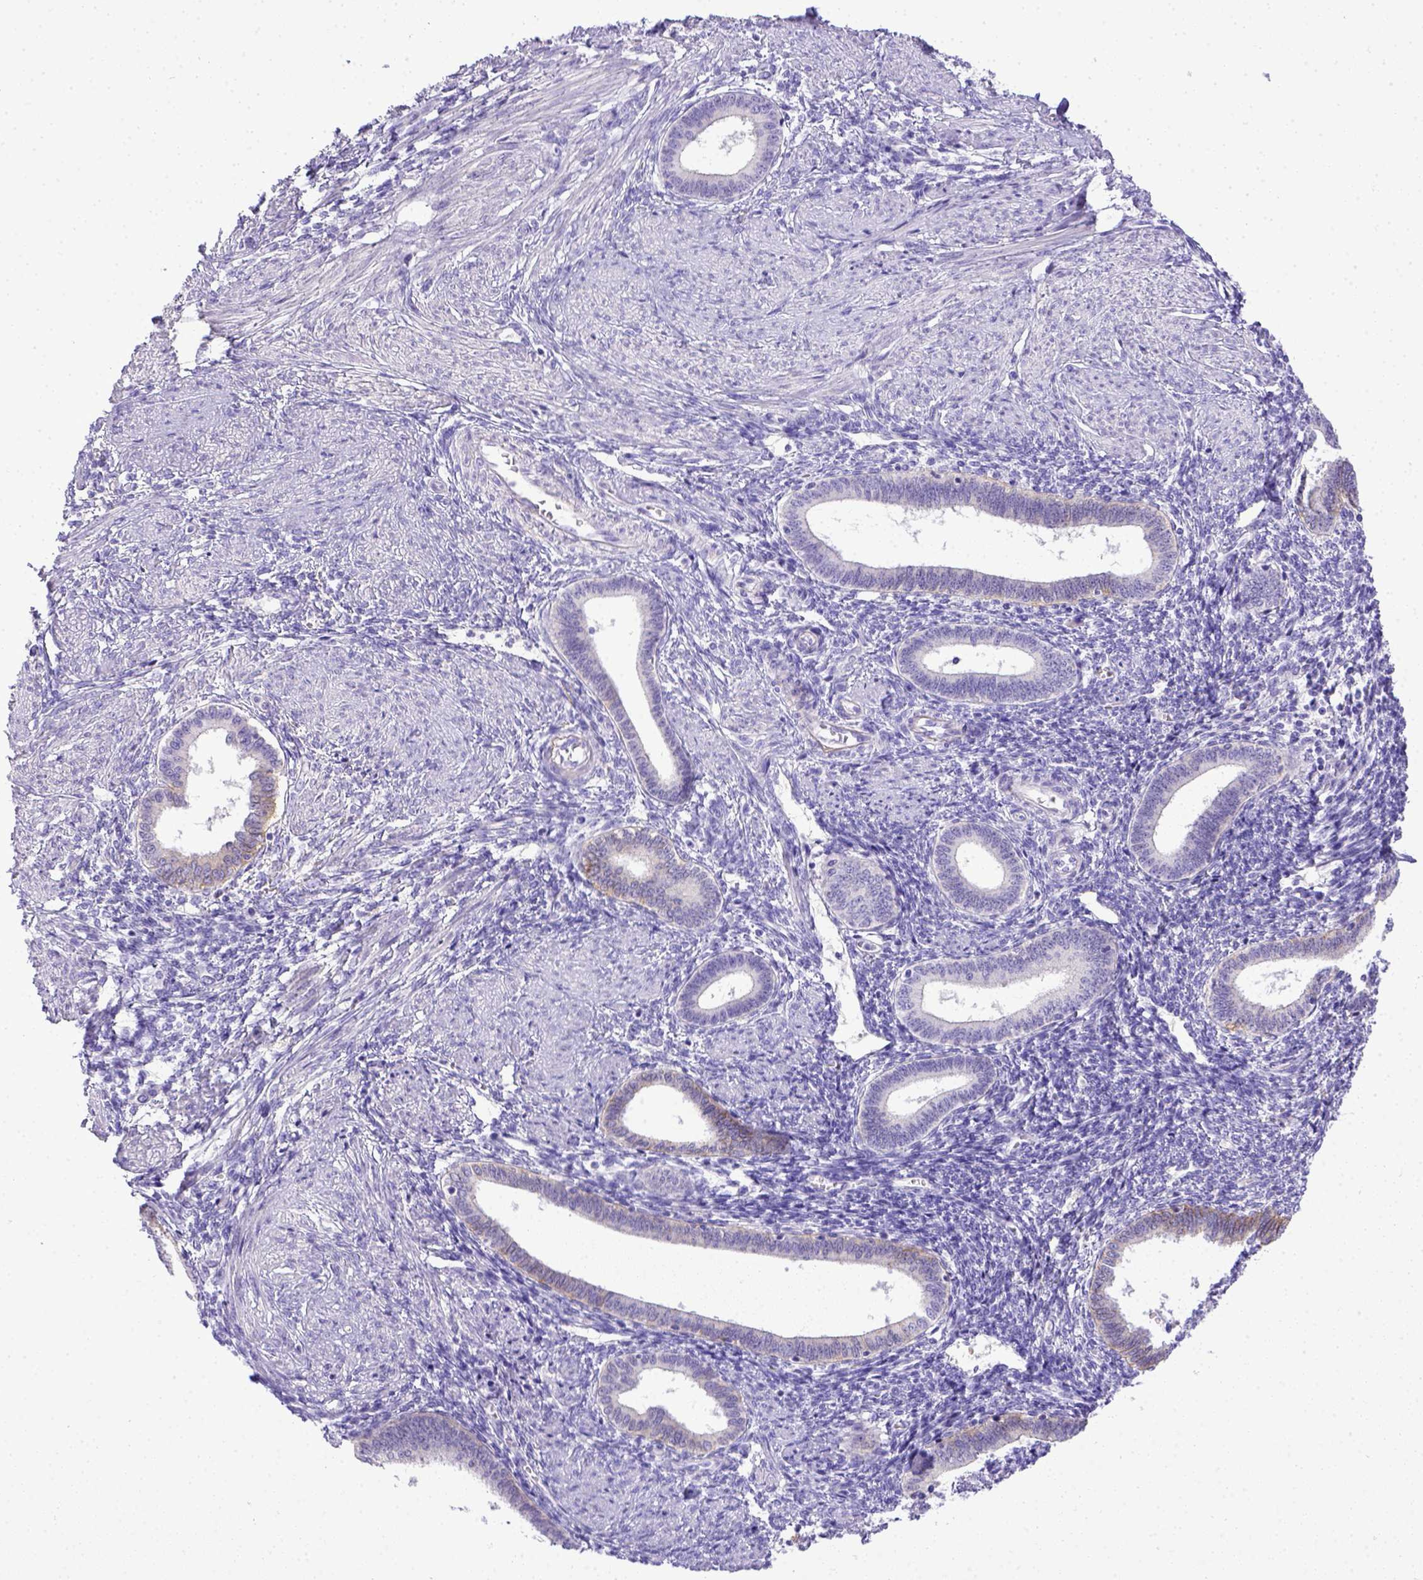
{"staining": {"intensity": "negative", "quantity": "none", "location": "none"}, "tissue": "endometrium", "cell_type": "Cells in endometrial stroma", "image_type": "normal", "snomed": [{"axis": "morphology", "description": "Normal tissue, NOS"}, {"axis": "topography", "description": "Endometrium"}], "caption": "IHC image of normal endometrium stained for a protein (brown), which shows no expression in cells in endometrial stroma. The staining is performed using DAB brown chromogen with nuclei counter-stained in using hematoxylin.", "gene": "BTN1A1", "patient": {"sex": "female", "age": 42}}